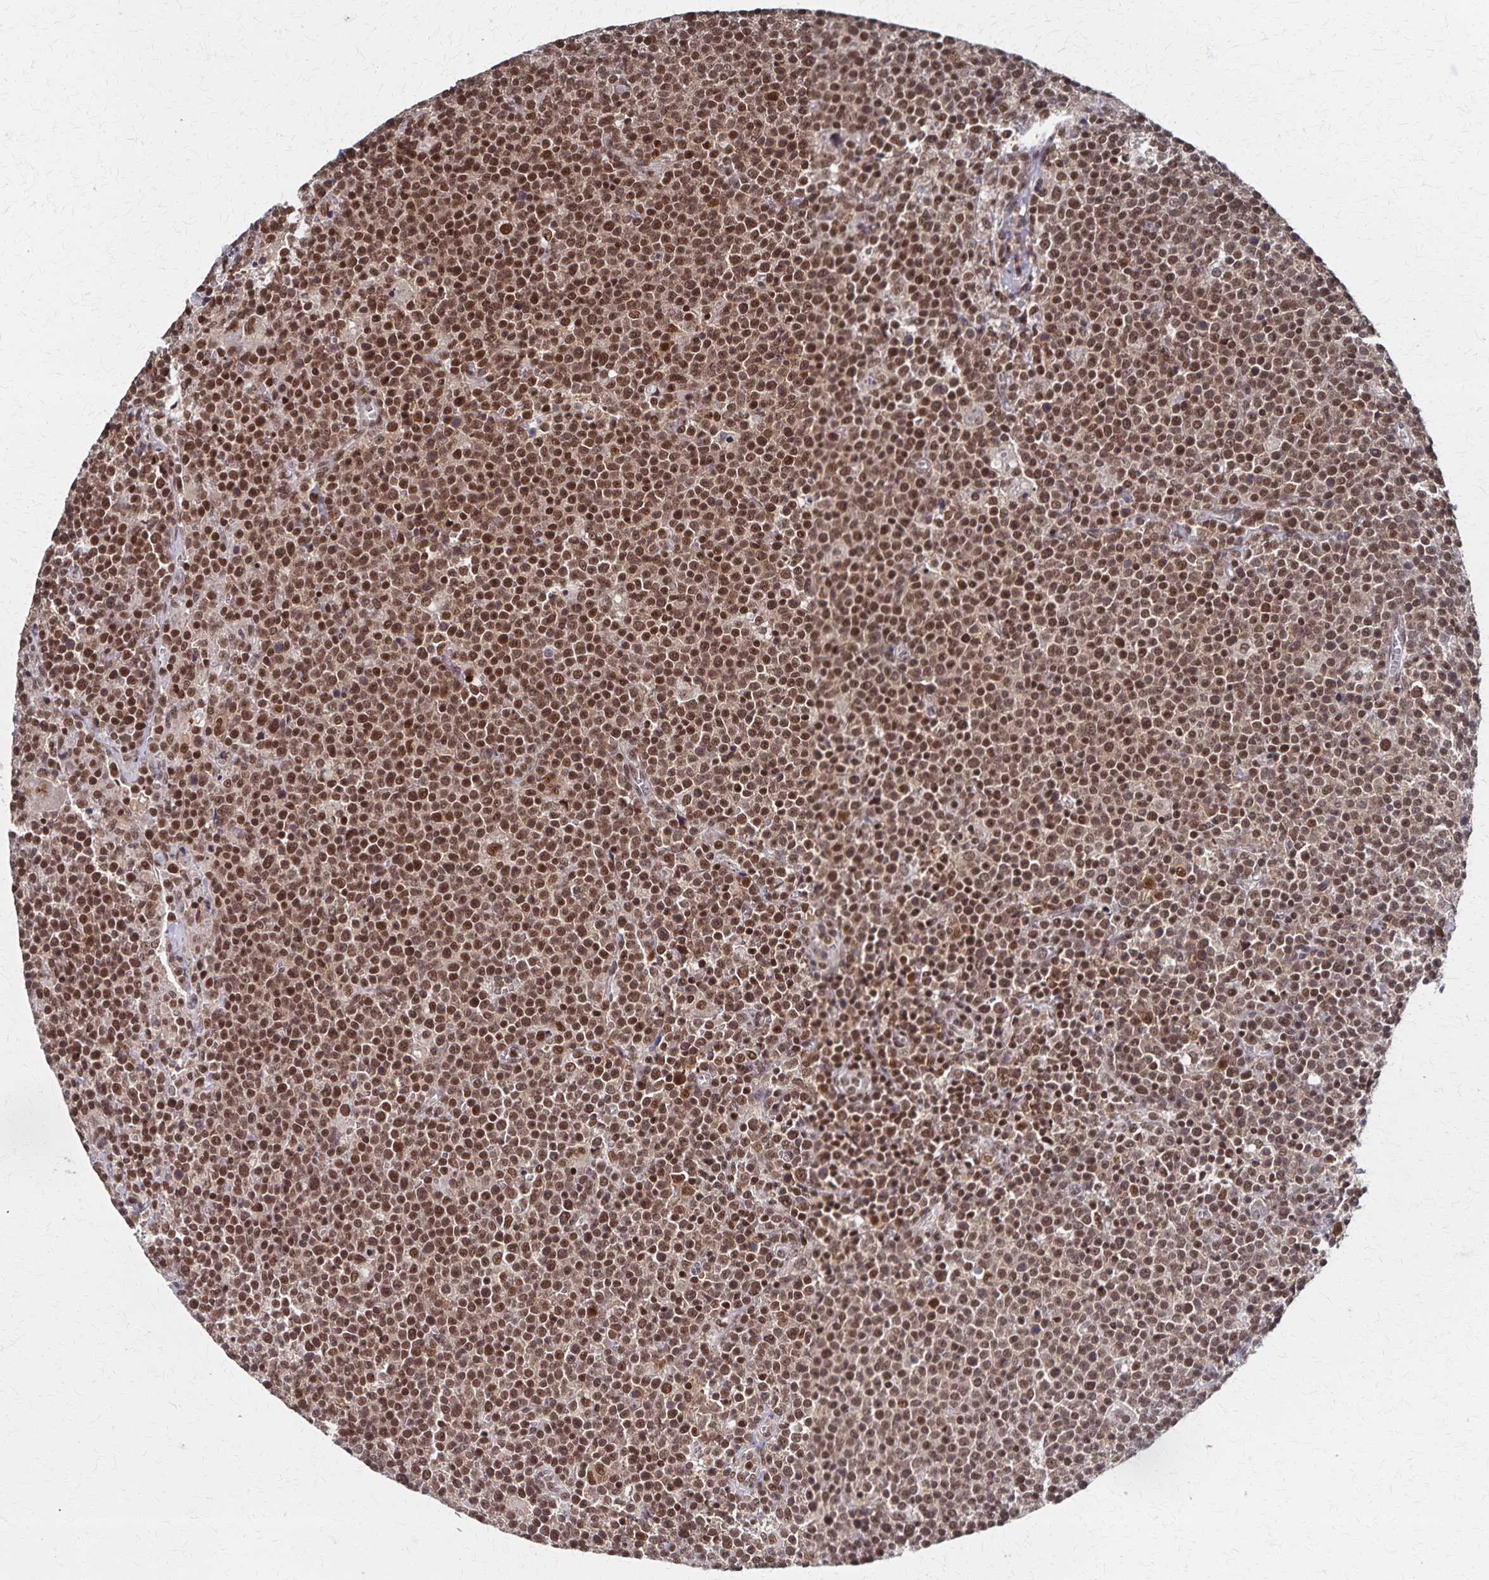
{"staining": {"intensity": "moderate", "quantity": ">75%", "location": "nuclear"}, "tissue": "lymphoma", "cell_type": "Tumor cells", "image_type": "cancer", "snomed": [{"axis": "morphology", "description": "Malignant lymphoma, non-Hodgkin's type, High grade"}, {"axis": "topography", "description": "Lymph node"}], "caption": "Malignant lymphoma, non-Hodgkin's type (high-grade) stained for a protein (brown) demonstrates moderate nuclear positive positivity in about >75% of tumor cells.", "gene": "GTF2B", "patient": {"sex": "male", "age": 61}}